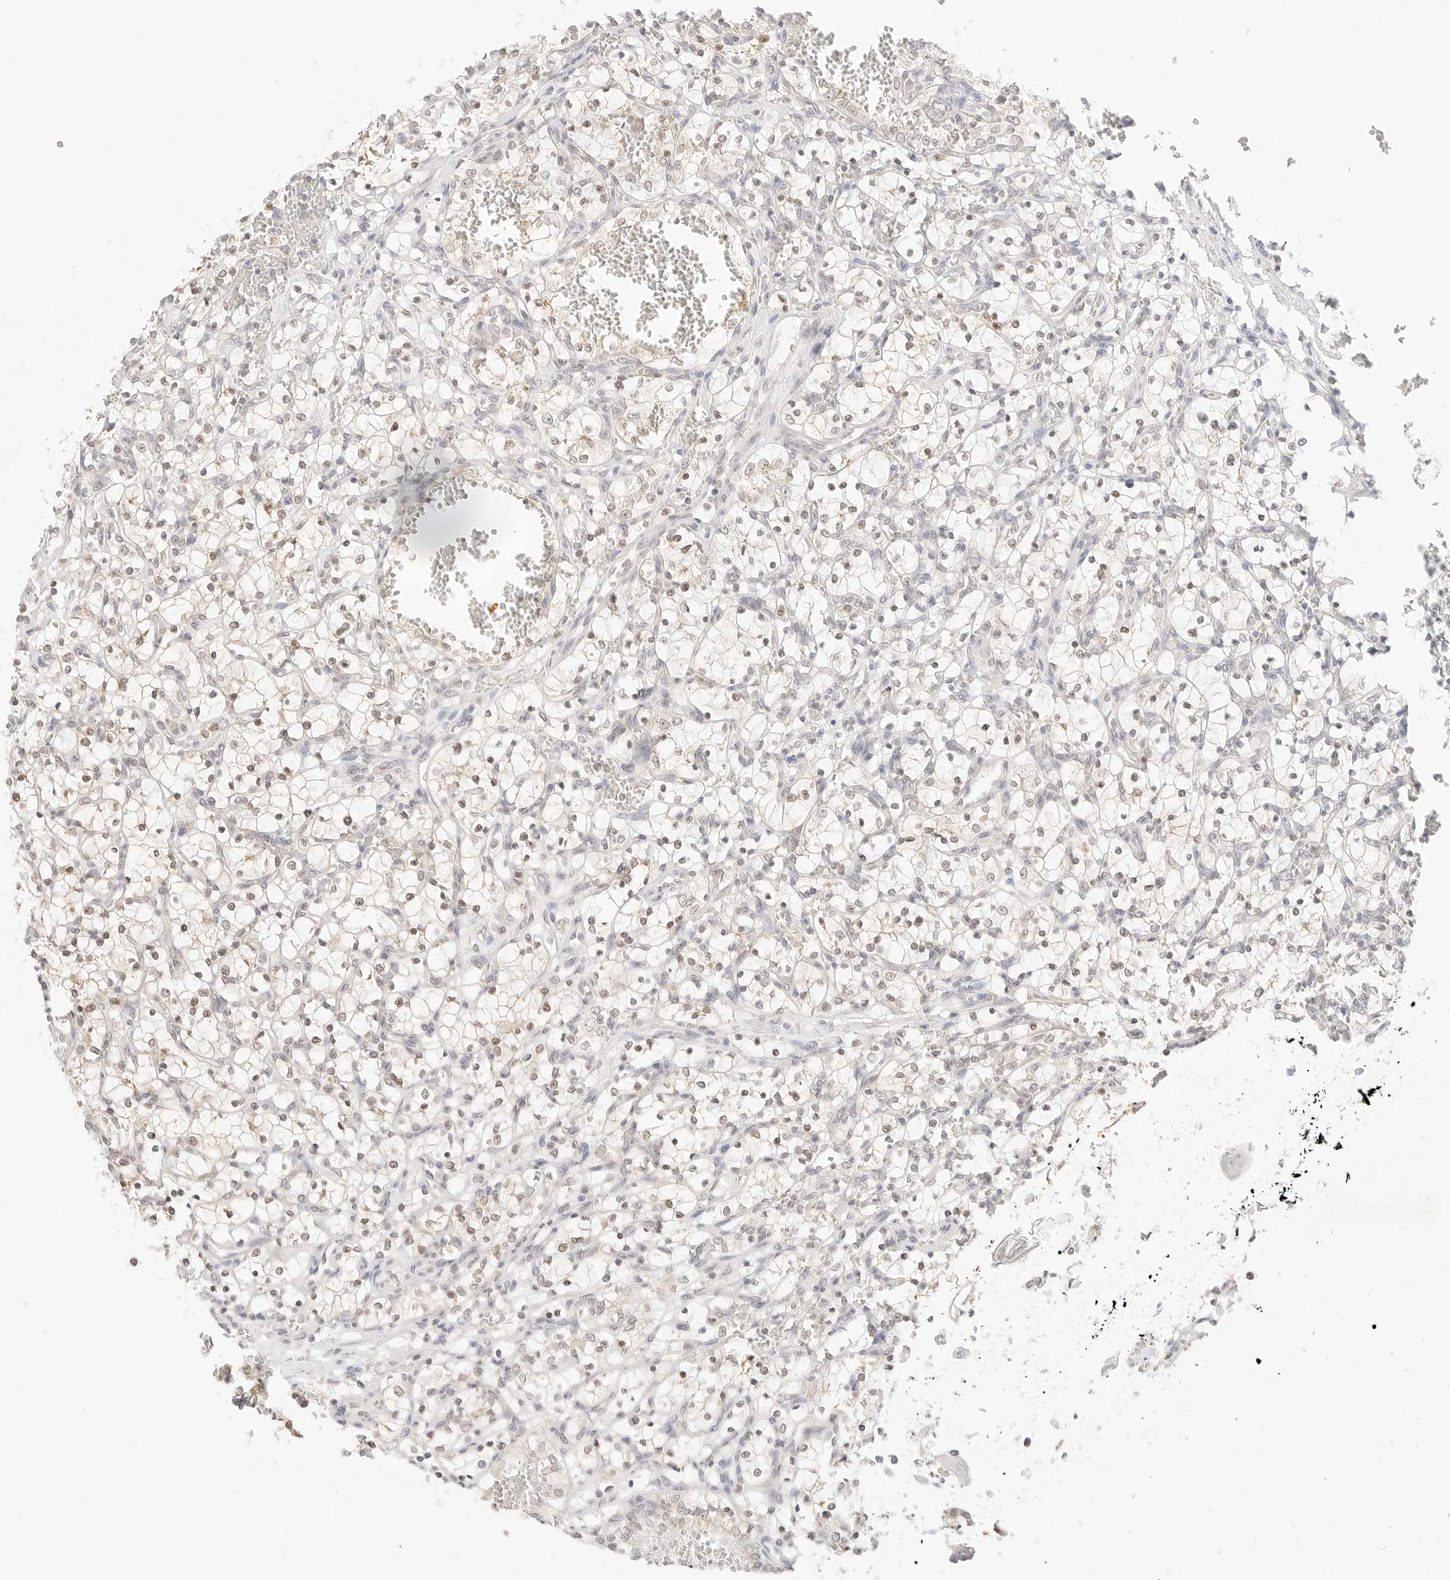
{"staining": {"intensity": "weak", "quantity": "25%-75%", "location": "nuclear"}, "tissue": "renal cancer", "cell_type": "Tumor cells", "image_type": "cancer", "snomed": [{"axis": "morphology", "description": "Adenocarcinoma, NOS"}, {"axis": "topography", "description": "Kidney"}], "caption": "High-power microscopy captured an immunohistochemistry micrograph of renal cancer (adenocarcinoma), revealing weak nuclear expression in approximately 25%-75% of tumor cells. (Brightfield microscopy of DAB IHC at high magnification).", "gene": "GNAS", "patient": {"sex": "female", "age": 69}}